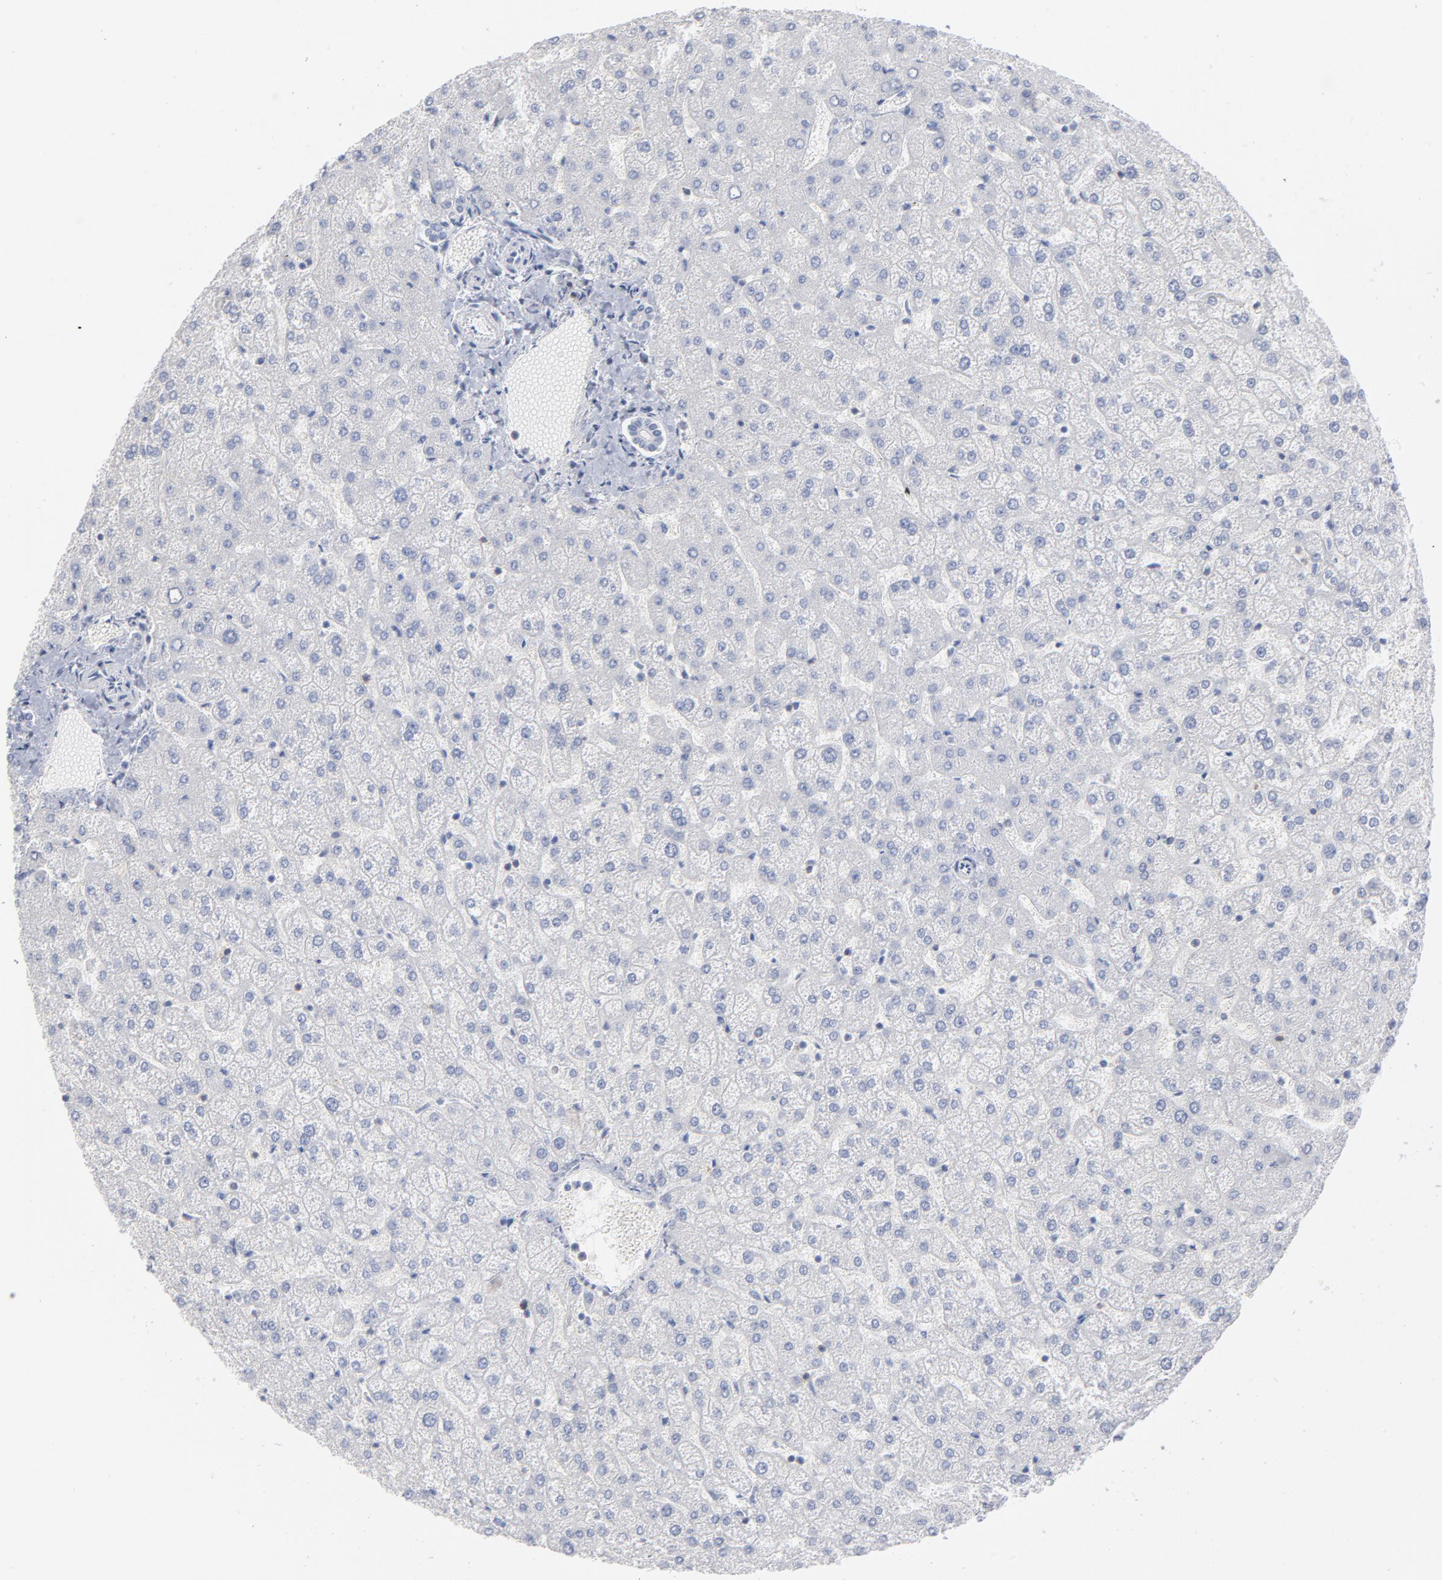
{"staining": {"intensity": "negative", "quantity": "none", "location": "none"}, "tissue": "liver", "cell_type": "Cholangiocytes", "image_type": "normal", "snomed": [{"axis": "morphology", "description": "Normal tissue, NOS"}, {"axis": "topography", "description": "Liver"}], "caption": "High power microscopy micrograph of an immunohistochemistry micrograph of unremarkable liver, revealing no significant expression in cholangiocytes.", "gene": "P2RY8", "patient": {"sex": "female", "age": 32}}